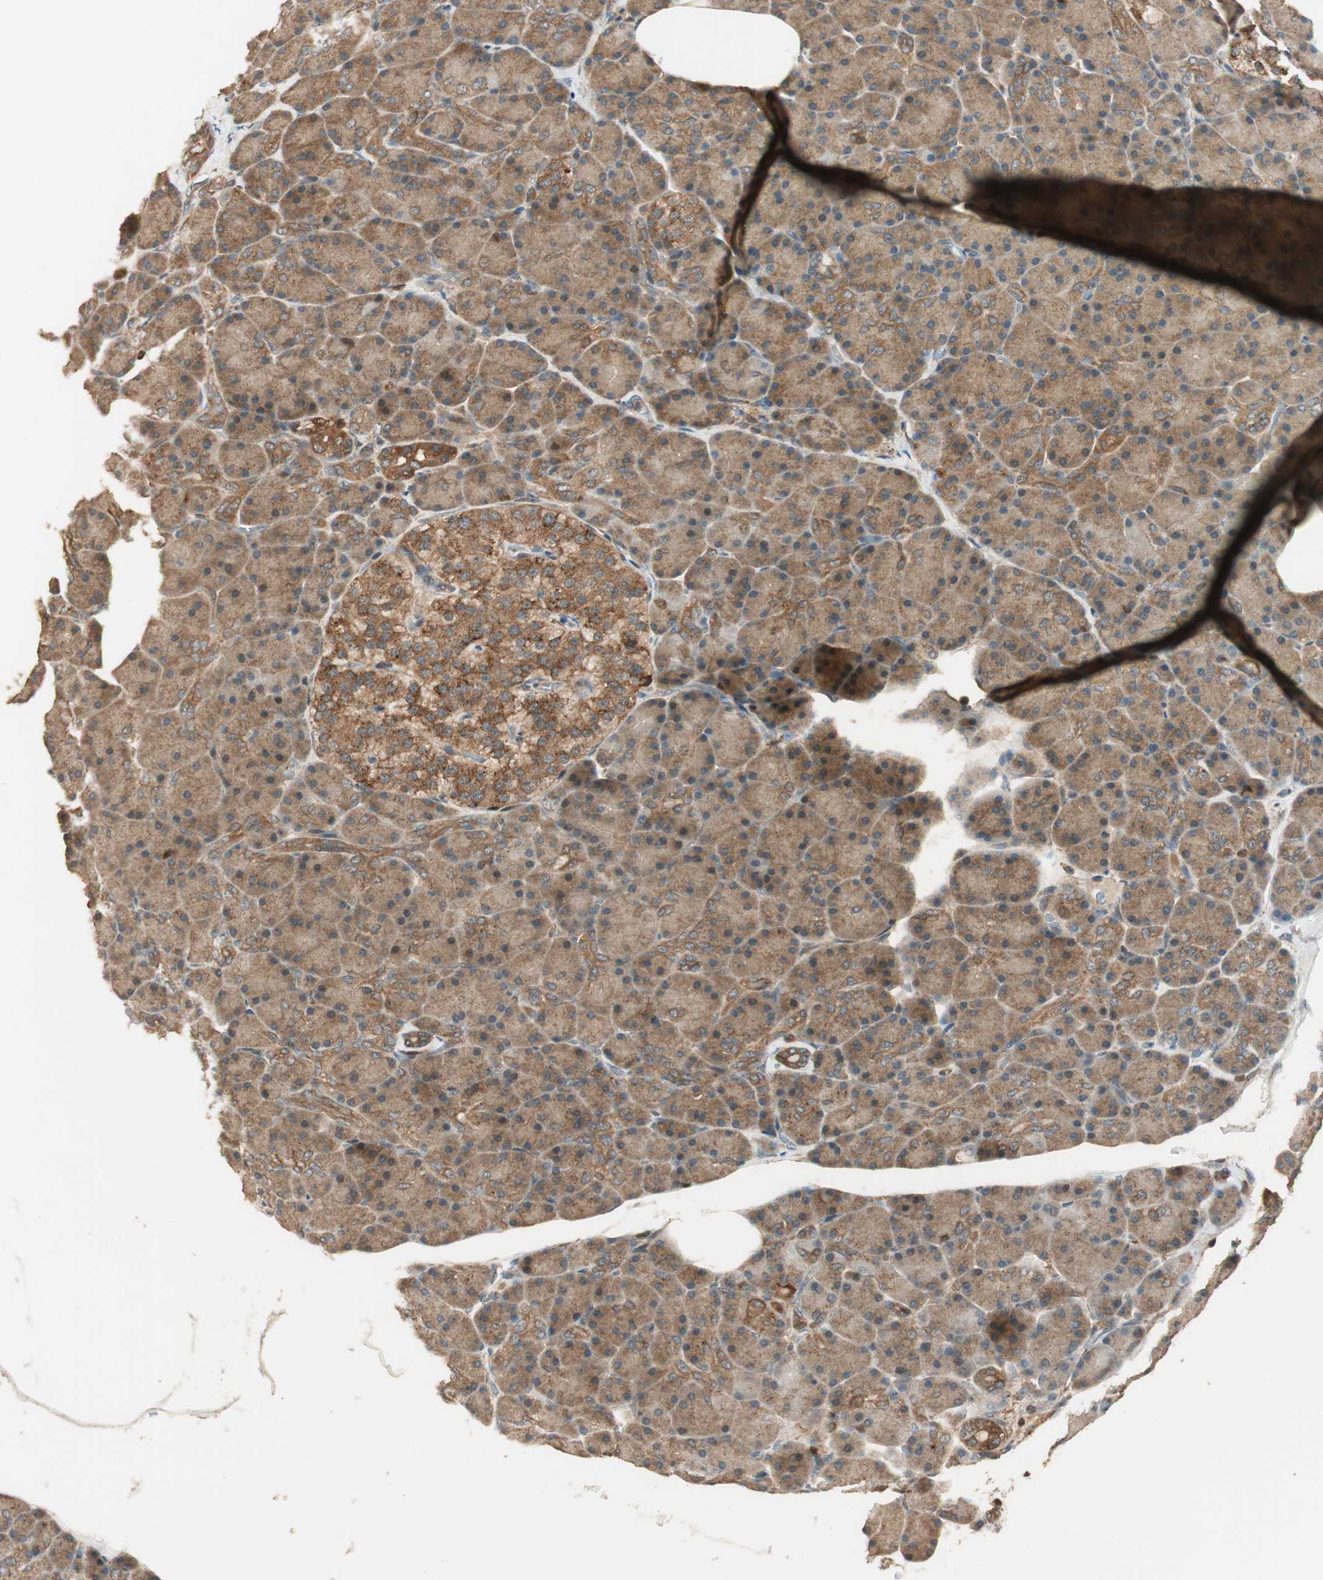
{"staining": {"intensity": "moderate", "quantity": ">75%", "location": "cytoplasmic/membranous"}, "tissue": "pancreas", "cell_type": "Exocrine glandular cells", "image_type": "normal", "snomed": [{"axis": "morphology", "description": "Normal tissue, NOS"}, {"axis": "topography", "description": "Pancreas"}], "caption": "Protein staining of benign pancreas reveals moderate cytoplasmic/membranous positivity in approximately >75% of exocrine glandular cells. (IHC, brightfield microscopy, high magnification).", "gene": "CNOT4", "patient": {"sex": "female", "age": 43}}